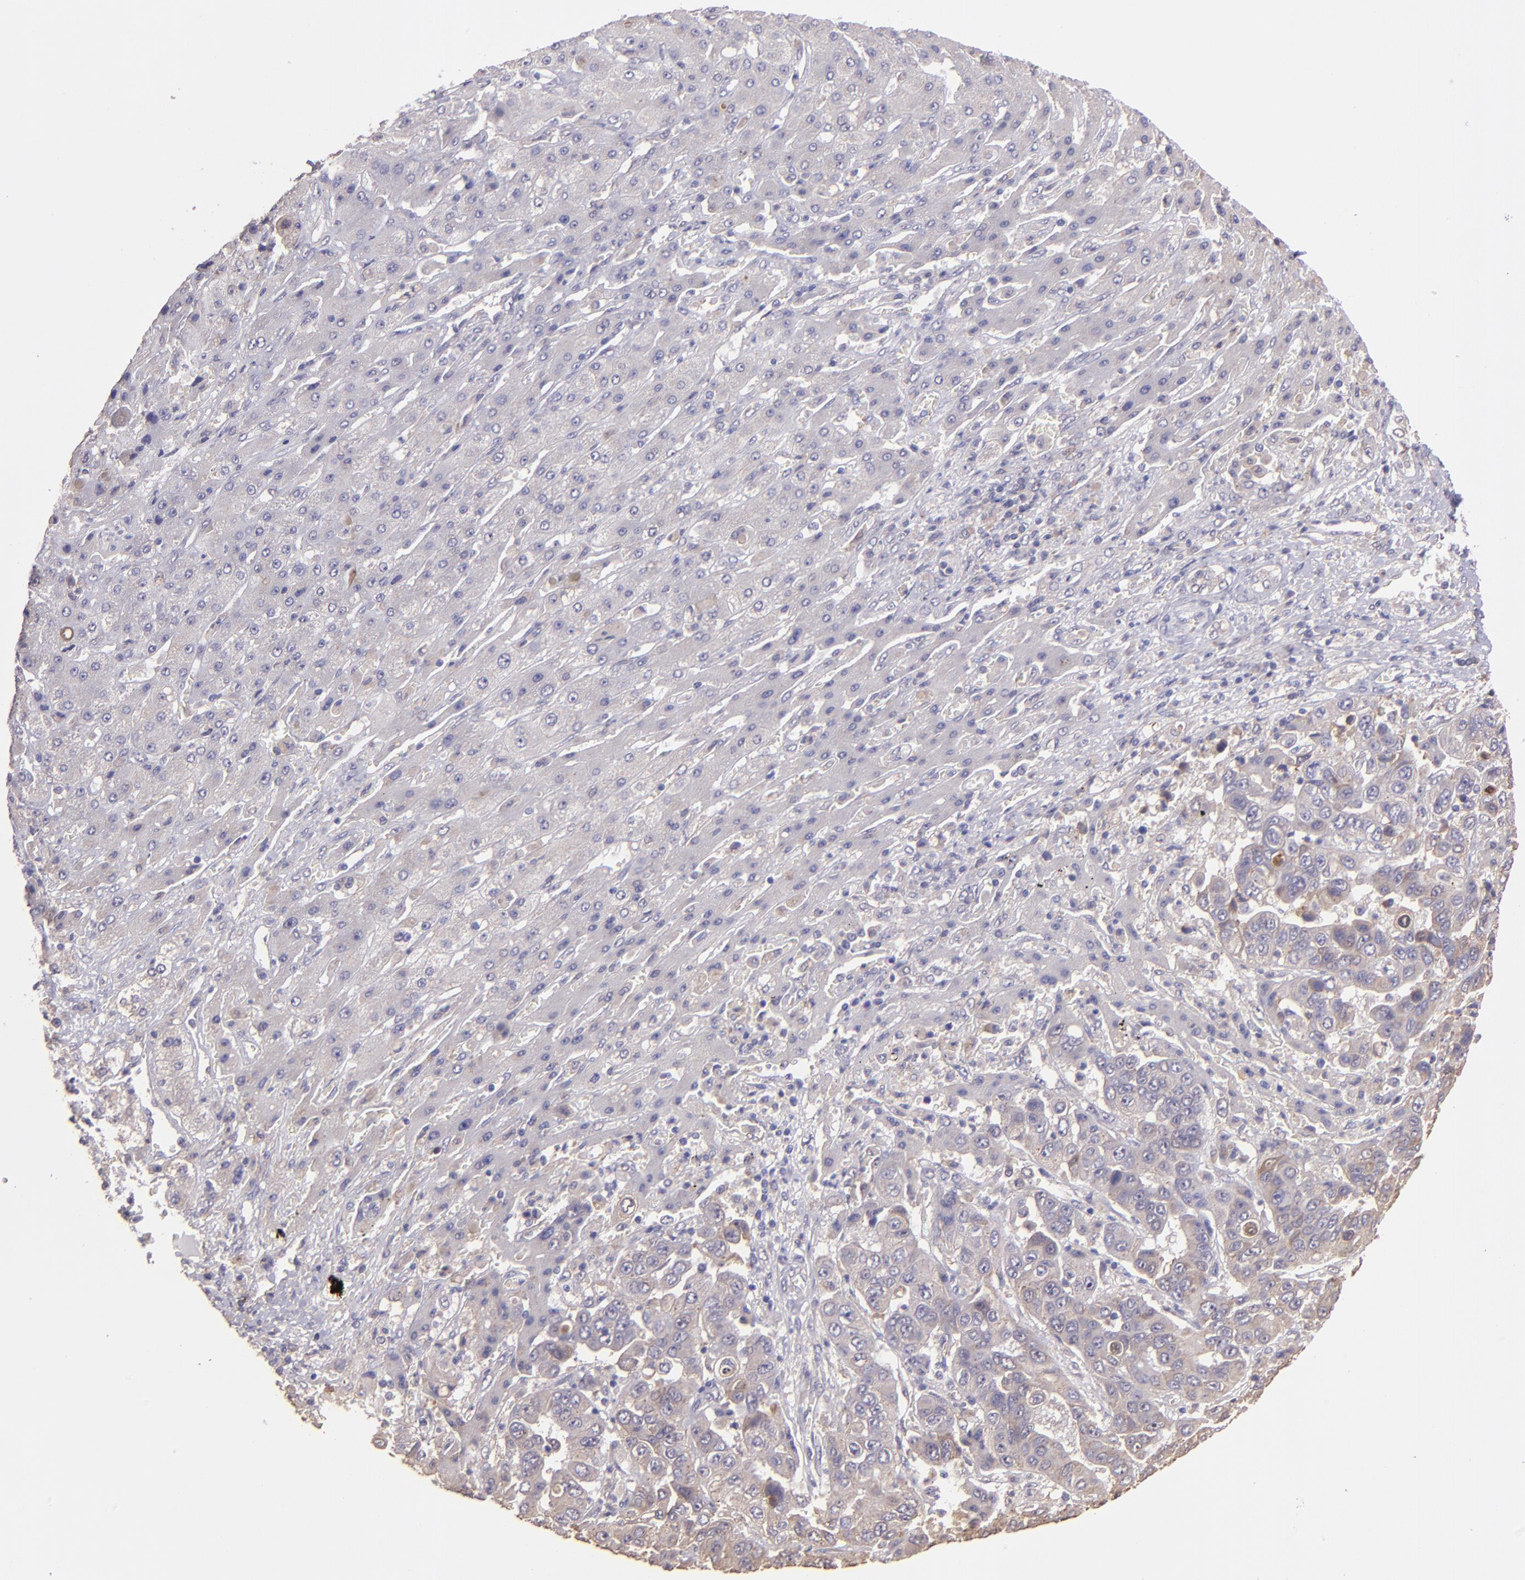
{"staining": {"intensity": "weak", "quantity": ">75%", "location": "cytoplasmic/membranous"}, "tissue": "liver cancer", "cell_type": "Tumor cells", "image_type": "cancer", "snomed": [{"axis": "morphology", "description": "Cholangiocarcinoma"}, {"axis": "topography", "description": "Liver"}], "caption": "This image exhibits liver cancer (cholangiocarcinoma) stained with immunohistochemistry (IHC) to label a protein in brown. The cytoplasmic/membranous of tumor cells show weak positivity for the protein. Nuclei are counter-stained blue.", "gene": "PAPPA", "patient": {"sex": "female", "age": 52}}